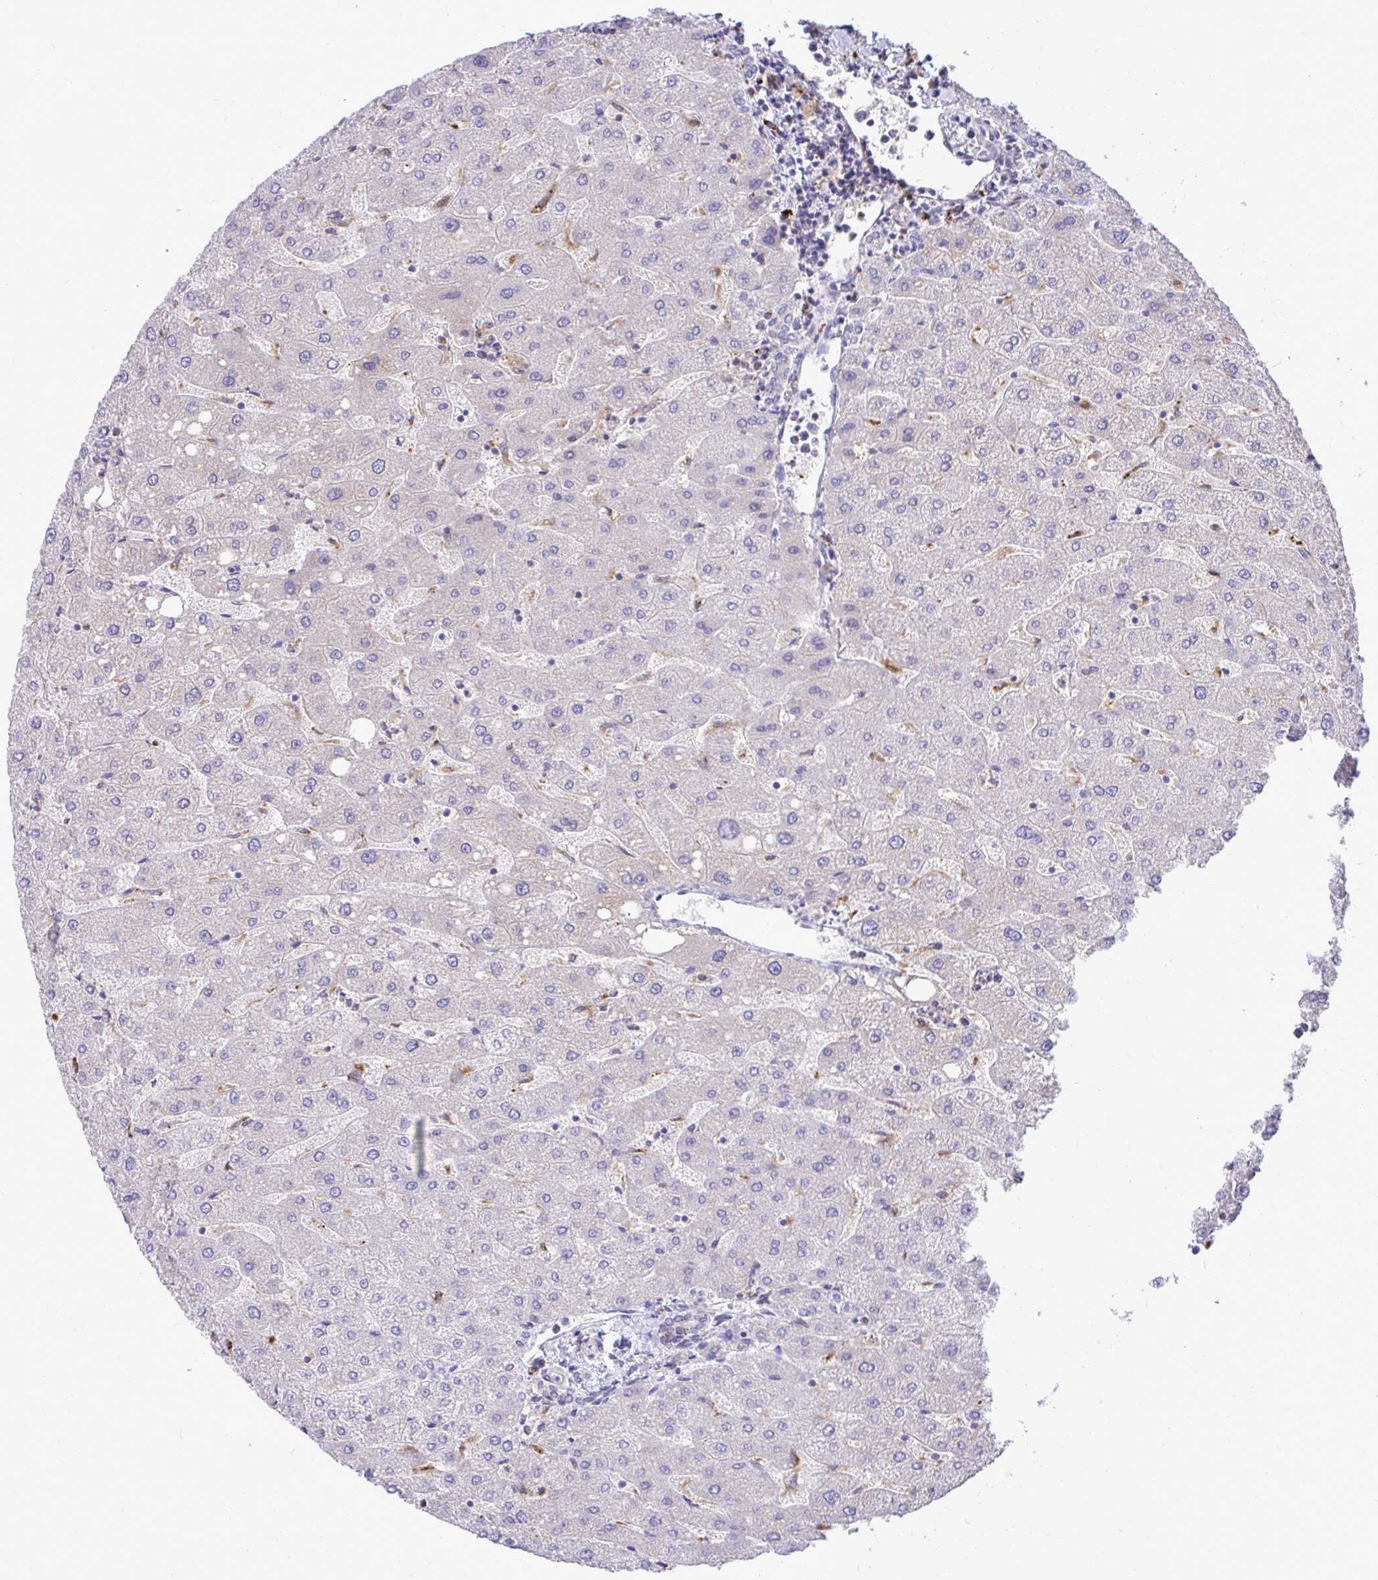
{"staining": {"intensity": "negative", "quantity": "none", "location": "none"}, "tissue": "liver", "cell_type": "Cholangiocytes", "image_type": "normal", "snomed": [{"axis": "morphology", "description": "Normal tissue, NOS"}, {"axis": "topography", "description": "Liver"}], "caption": "Immunohistochemical staining of benign human liver exhibits no significant expression in cholangiocytes.", "gene": "TP53I11", "patient": {"sex": "male", "age": 67}}